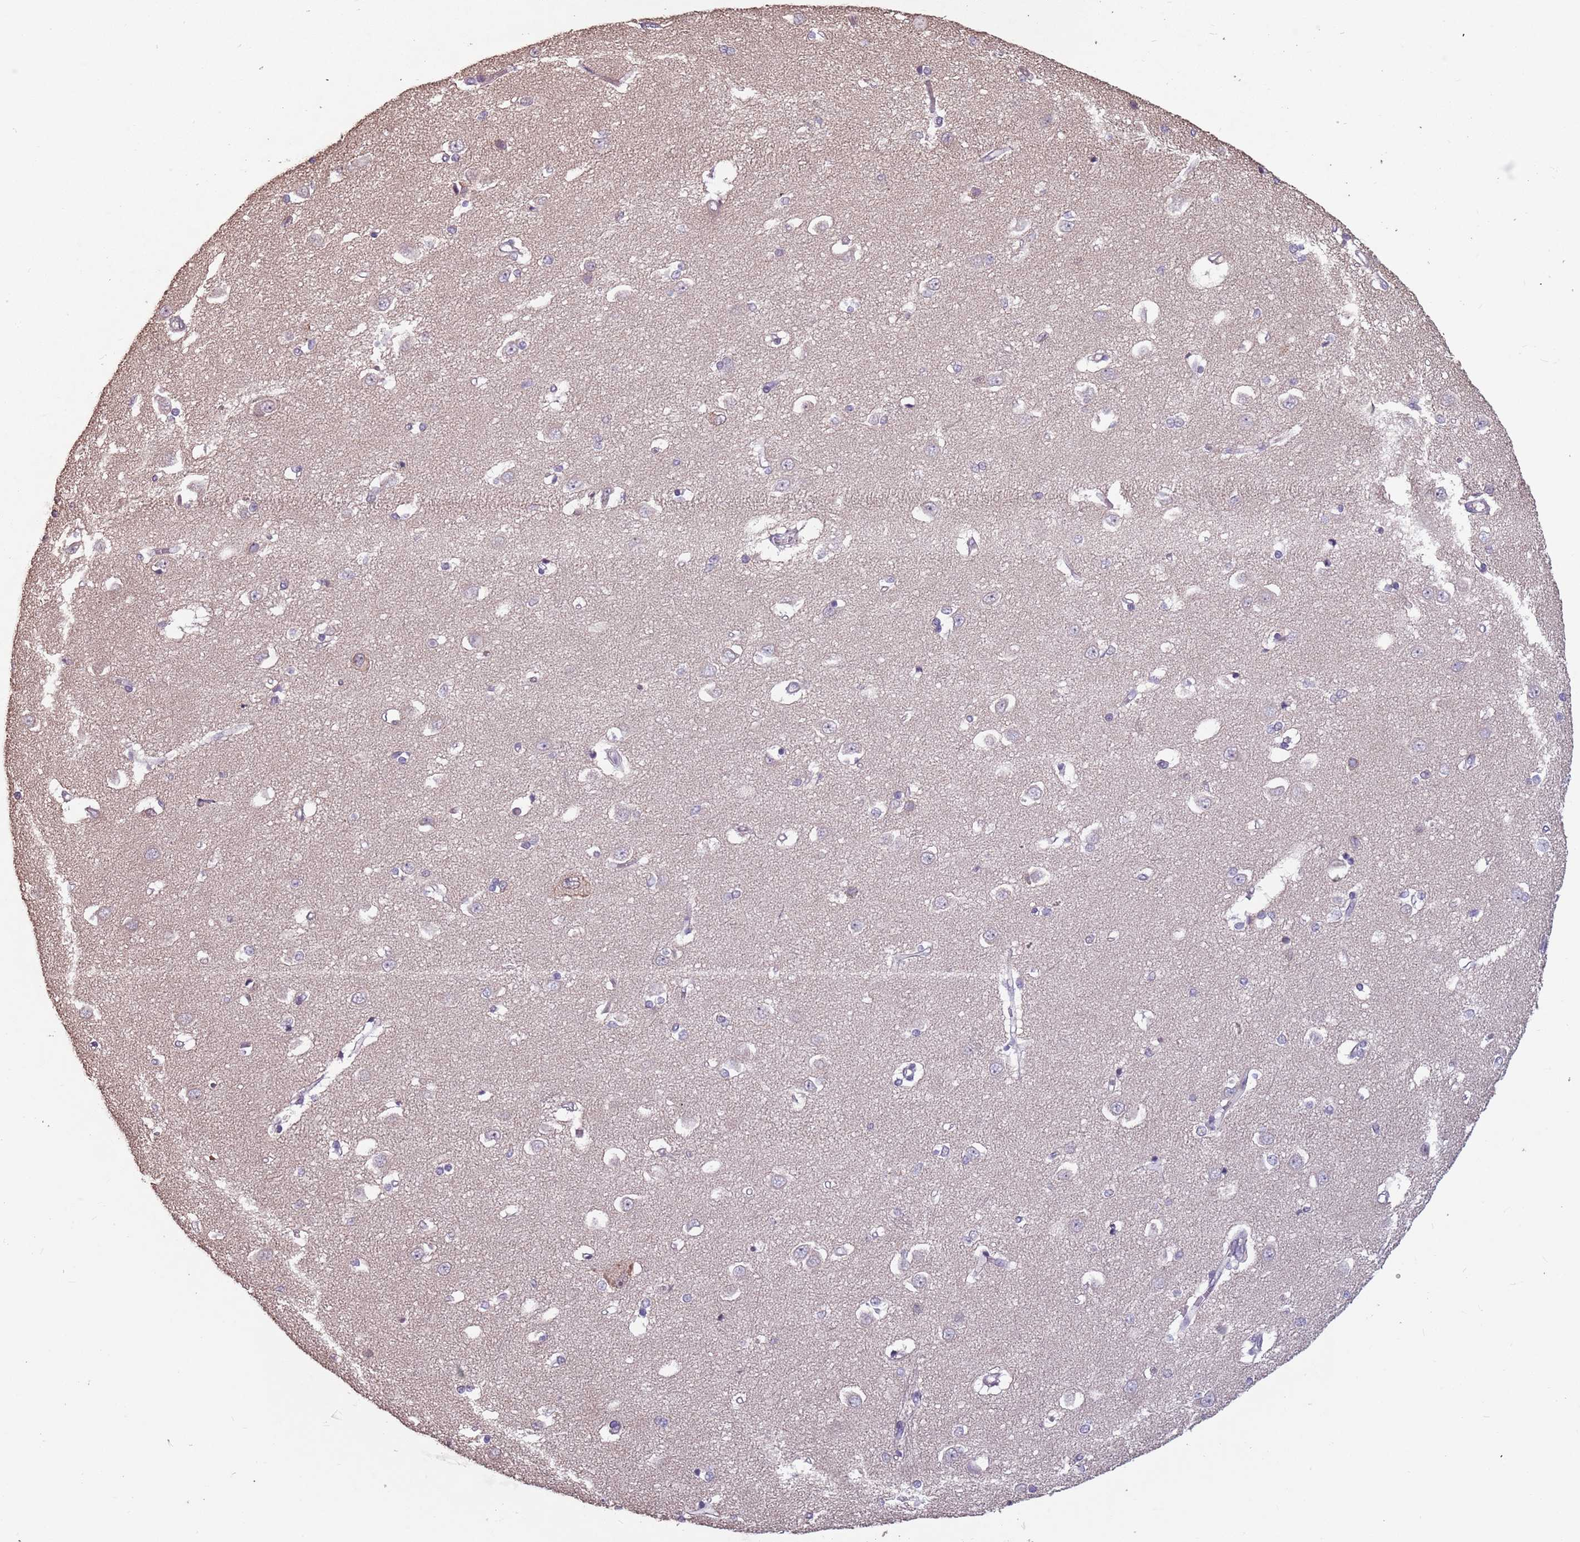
{"staining": {"intensity": "negative", "quantity": "none", "location": "none"}, "tissue": "caudate", "cell_type": "Glial cells", "image_type": "normal", "snomed": [{"axis": "morphology", "description": "Normal tissue, NOS"}, {"axis": "topography", "description": "Lateral ventricle wall"}], "caption": "High power microscopy image of an immunohistochemistry micrograph of normal caudate, revealing no significant expression in glial cells.", "gene": "MBD3L1", "patient": {"sex": "male", "age": 37}}